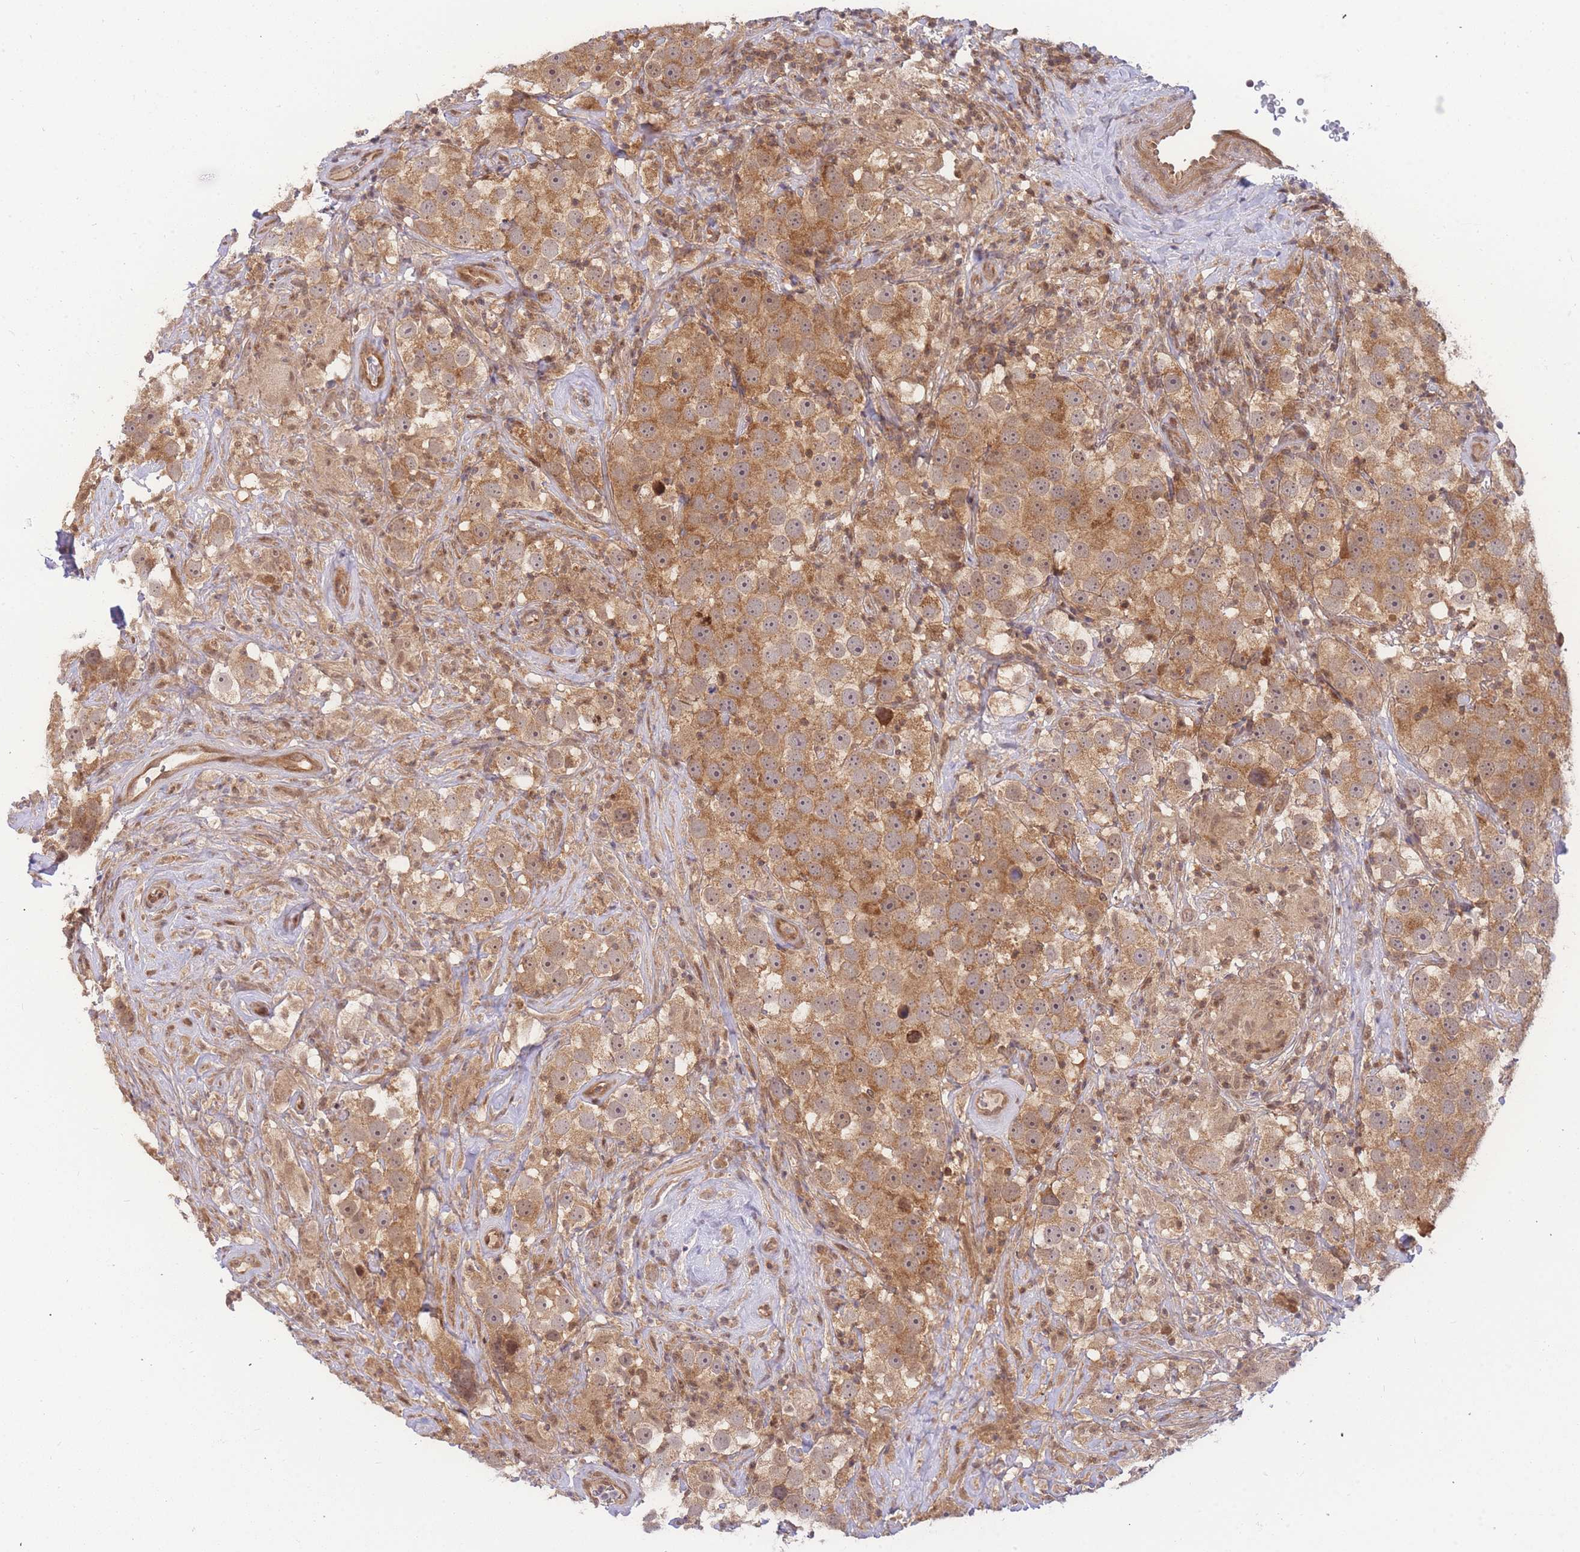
{"staining": {"intensity": "moderate", "quantity": ">75%", "location": "cytoplasmic/membranous"}, "tissue": "testis cancer", "cell_type": "Tumor cells", "image_type": "cancer", "snomed": [{"axis": "morphology", "description": "Seminoma, NOS"}, {"axis": "topography", "description": "Testis"}], "caption": "Seminoma (testis) was stained to show a protein in brown. There is medium levels of moderate cytoplasmic/membranous positivity in approximately >75% of tumor cells. Immunohistochemistry stains the protein of interest in brown and the nuclei are stained blue.", "gene": "KIAA1191", "patient": {"sex": "male", "age": 49}}